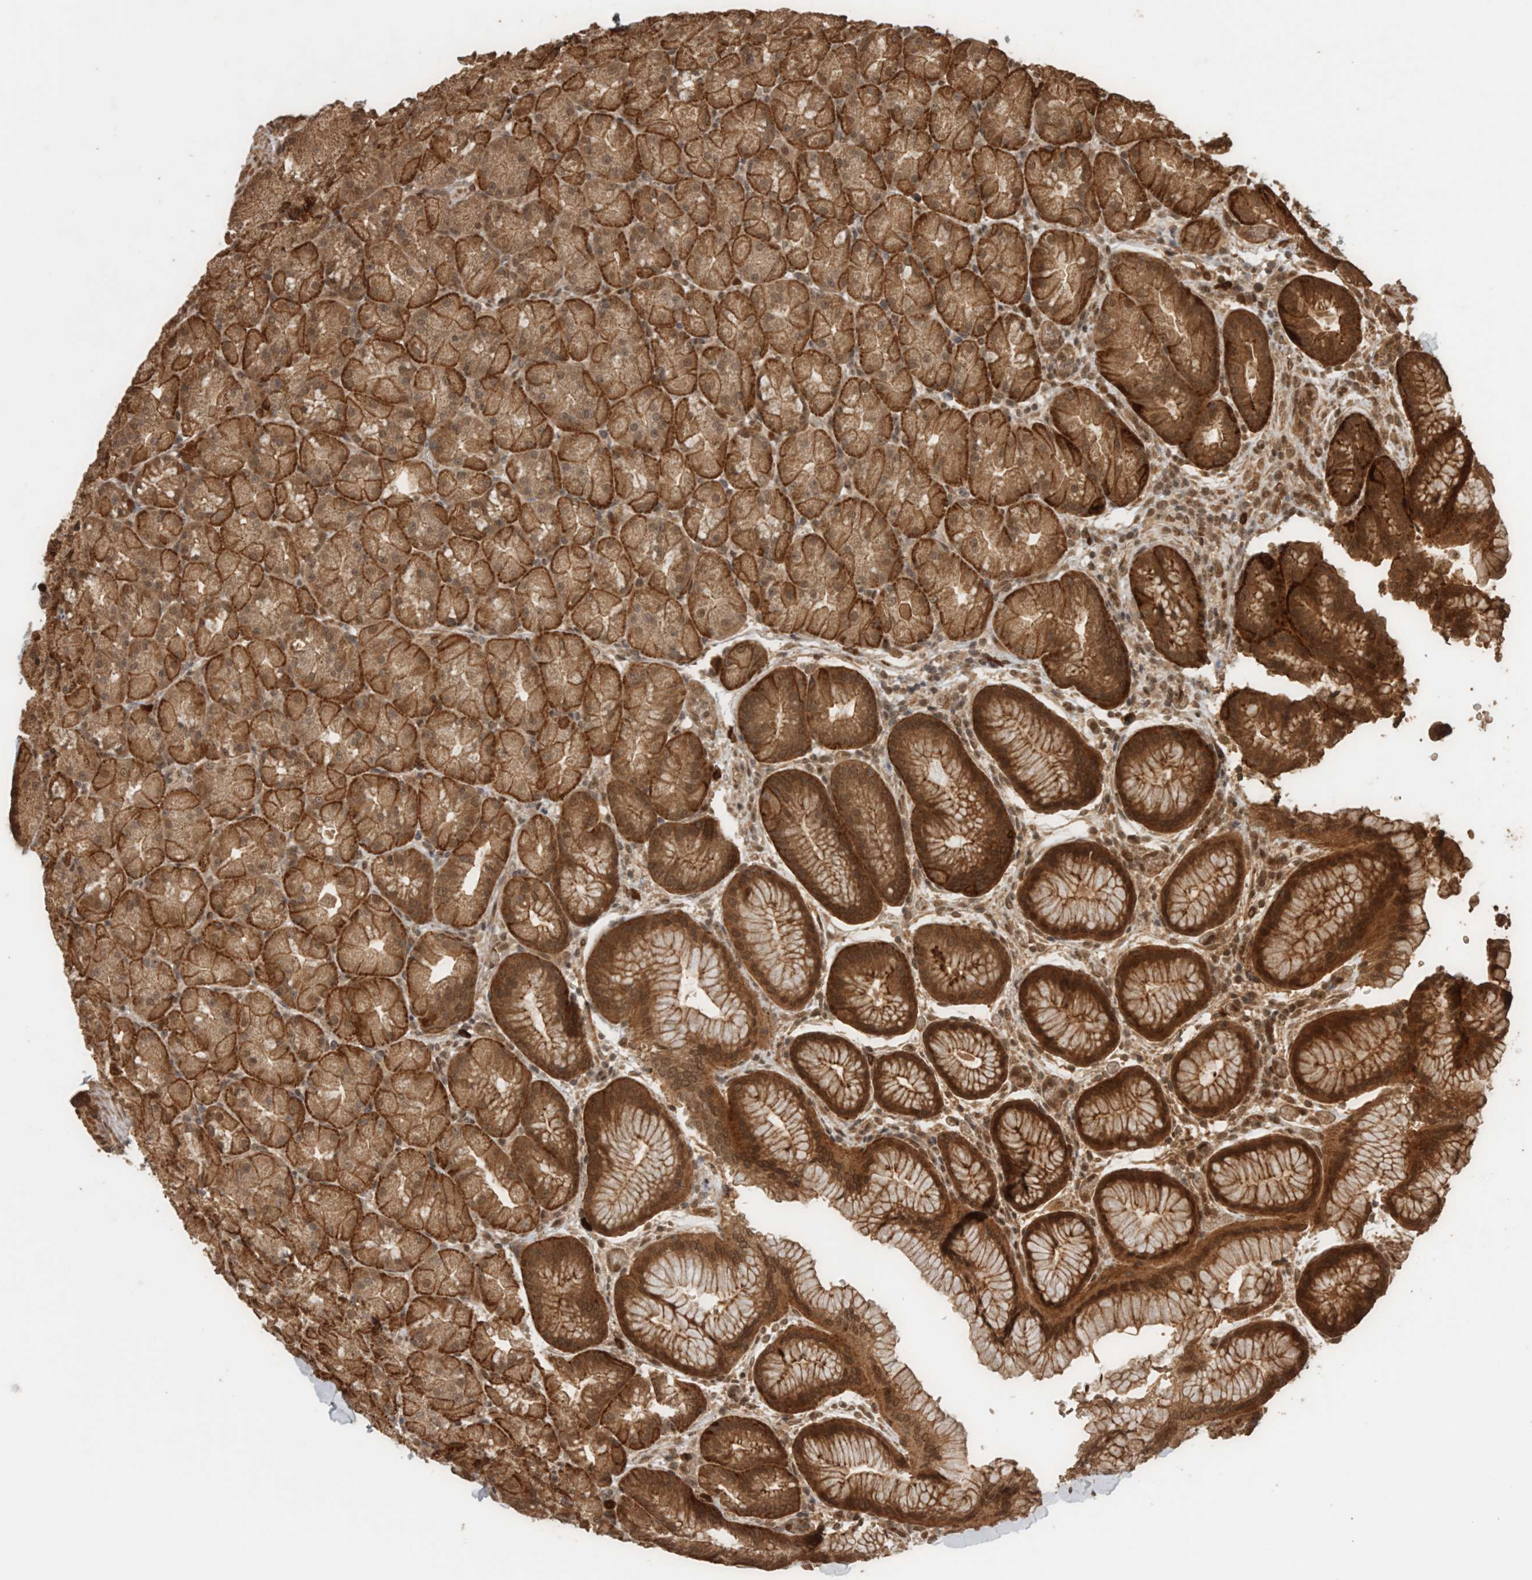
{"staining": {"intensity": "strong", "quantity": ">75%", "location": "cytoplasmic/membranous,nuclear"}, "tissue": "stomach", "cell_type": "Glandular cells", "image_type": "normal", "snomed": [{"axis": "morphology", "description": "Normal tissue, NOS"}, {"axis": "topography", "description": "Stomach, upper"}, {"axis": "topography", "description": "Stomach"}], "caption": "IHC image of benign stomach: stomach stained using IHC demonstrates high levels of strong protein expression localized specifically in the cytoplasmic/membranous,nuclear of glandular cells, appearing as a cytoplasmic/membranous,nuclear brown color.", "gene": "CNTROB", "patient": {"sex": "male", "age": 48}}